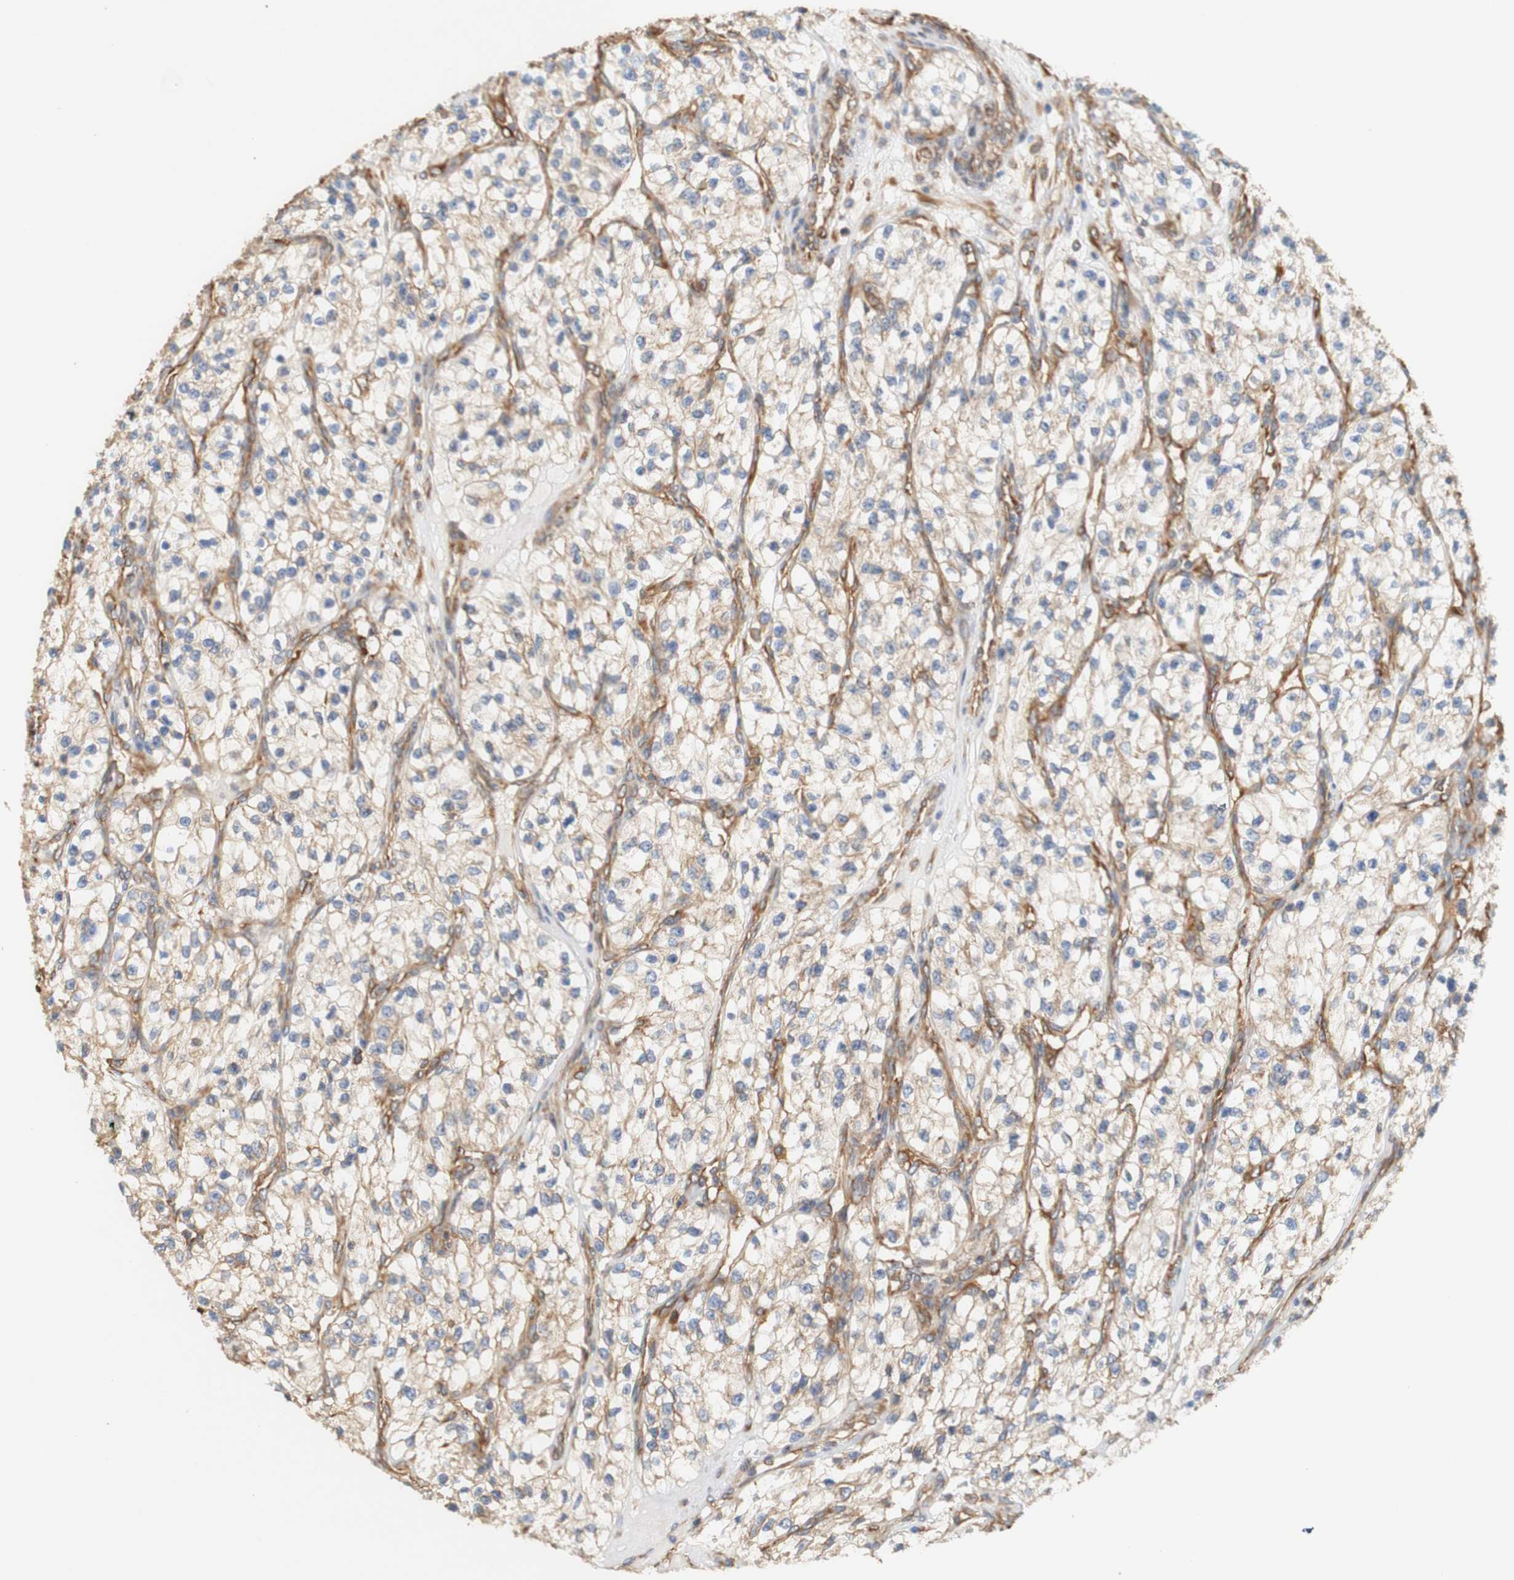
{"staining": {"intensity": "weak", "quantity": "<25%", "location": "cytoplasmic/membranous"}, "tissue": "renal cancer", "cell_type": "Tumor cells", "image_type": "cancer", "snomed": [{"axis": "morphology", "description": "Adenocarcinoma, NOS"}, {"axis": "topography", "description": "Kidney"}], "caption": "A micrograph of human renal adenocarcinoma is negative for staining in tumor cells. (Brightfield microscopy of DAB (3,3'-diaminobenzidine) immunohistochemistry at high magnification).", "gene": "EIF2AK4", "patient": {"sex": "female", "age": 57}}